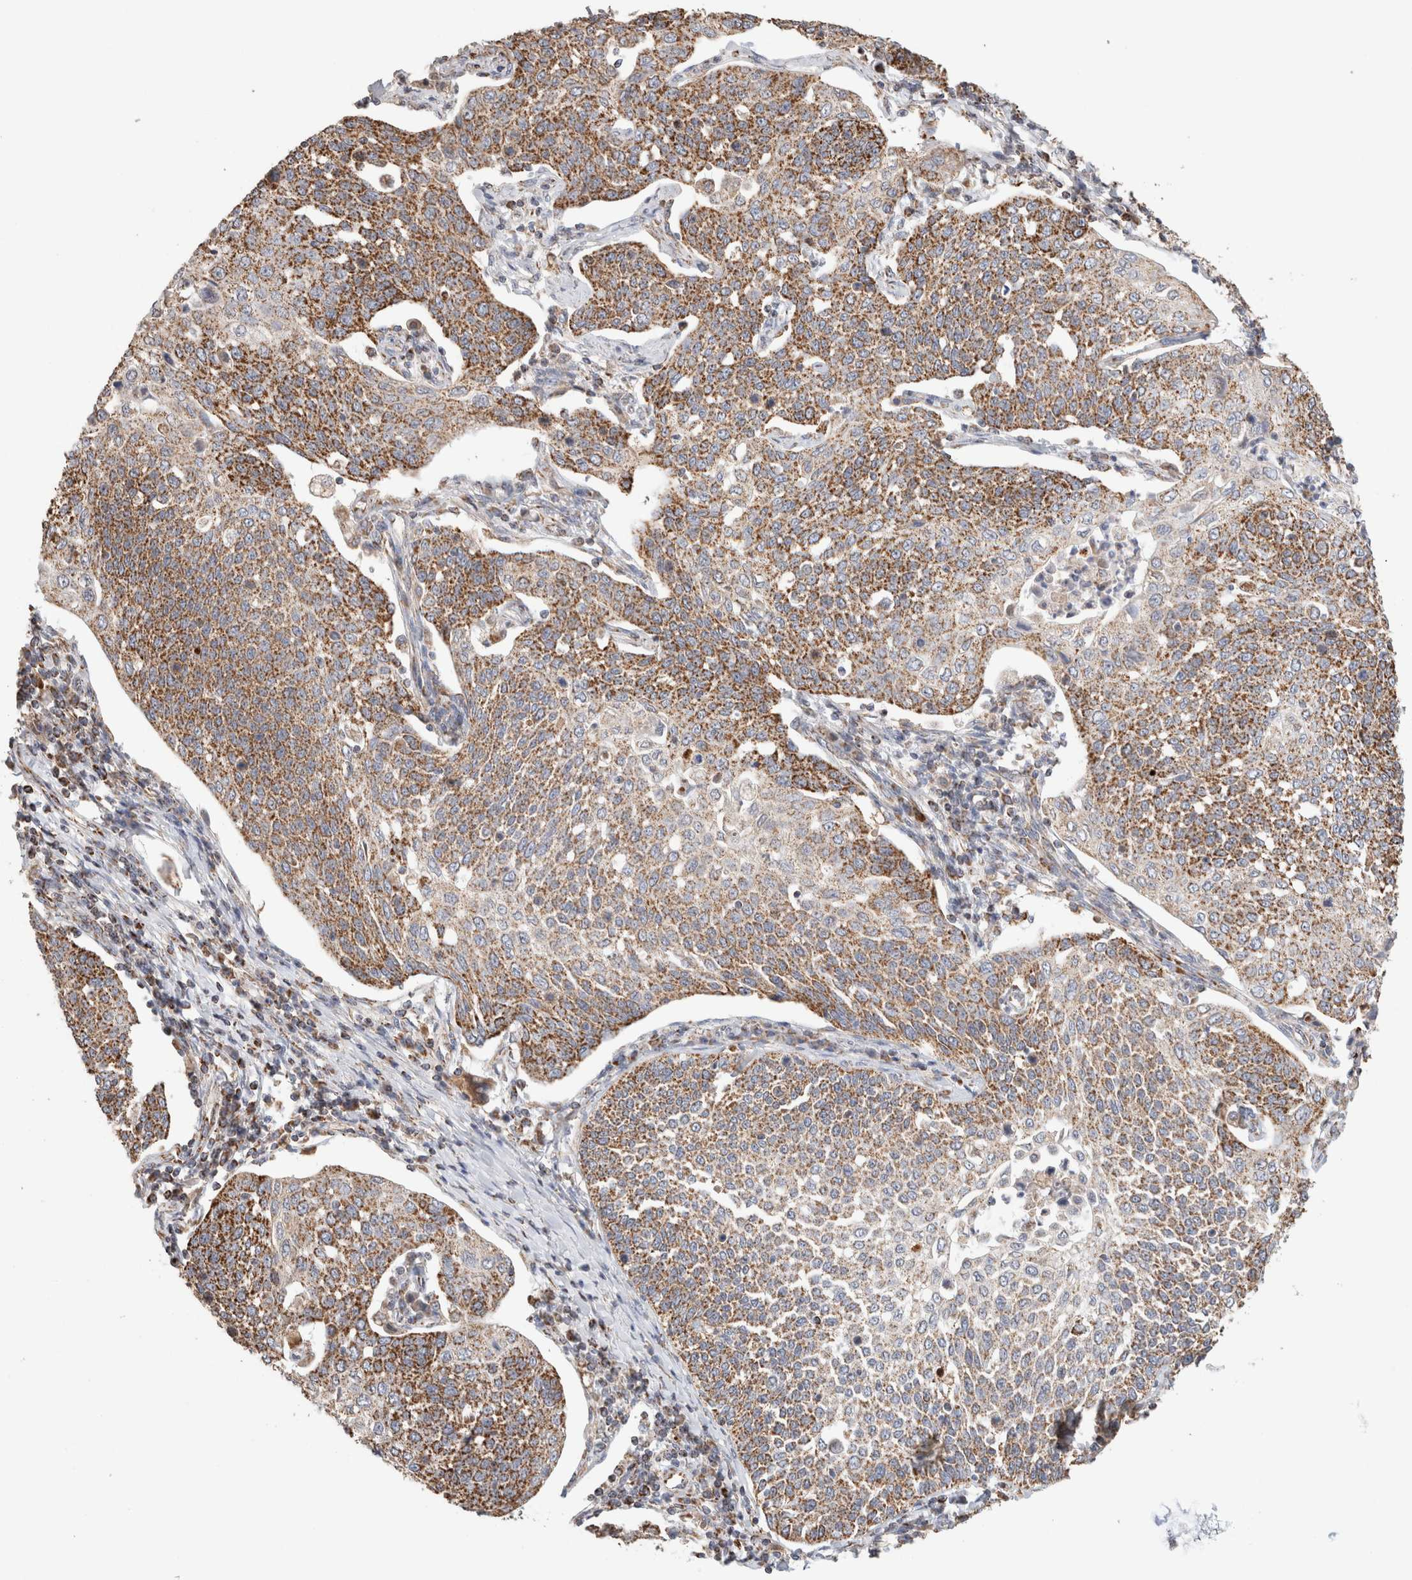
{"staining": {"intensity": "moderate", "quantity": ">75%", "location": "cytoplasmic/membranous"}, "tissue": "cervical cancer", "cell_type": "Tumor cells", "image_type": "cancer", "snomed": [{"axis": "morphology", "description": "Squamous cell carcinoma, NOS"}, {"axis": "topography", "description": "Cervix"}], "caption": "Immunohistochemical staining of human cervical squamous cell carcinoma demonstrates moderate cytoplasmic/membranous protein positivity in about >75% of tumor cells. The staining was performed using DAB (3,3'-diaminobenzidine), with brown indicating positive protein expression. Nuclei are stained blue with hematoxylin.", "gene": "C1QBP", "patient": {"sex": "female", "age": 34}}